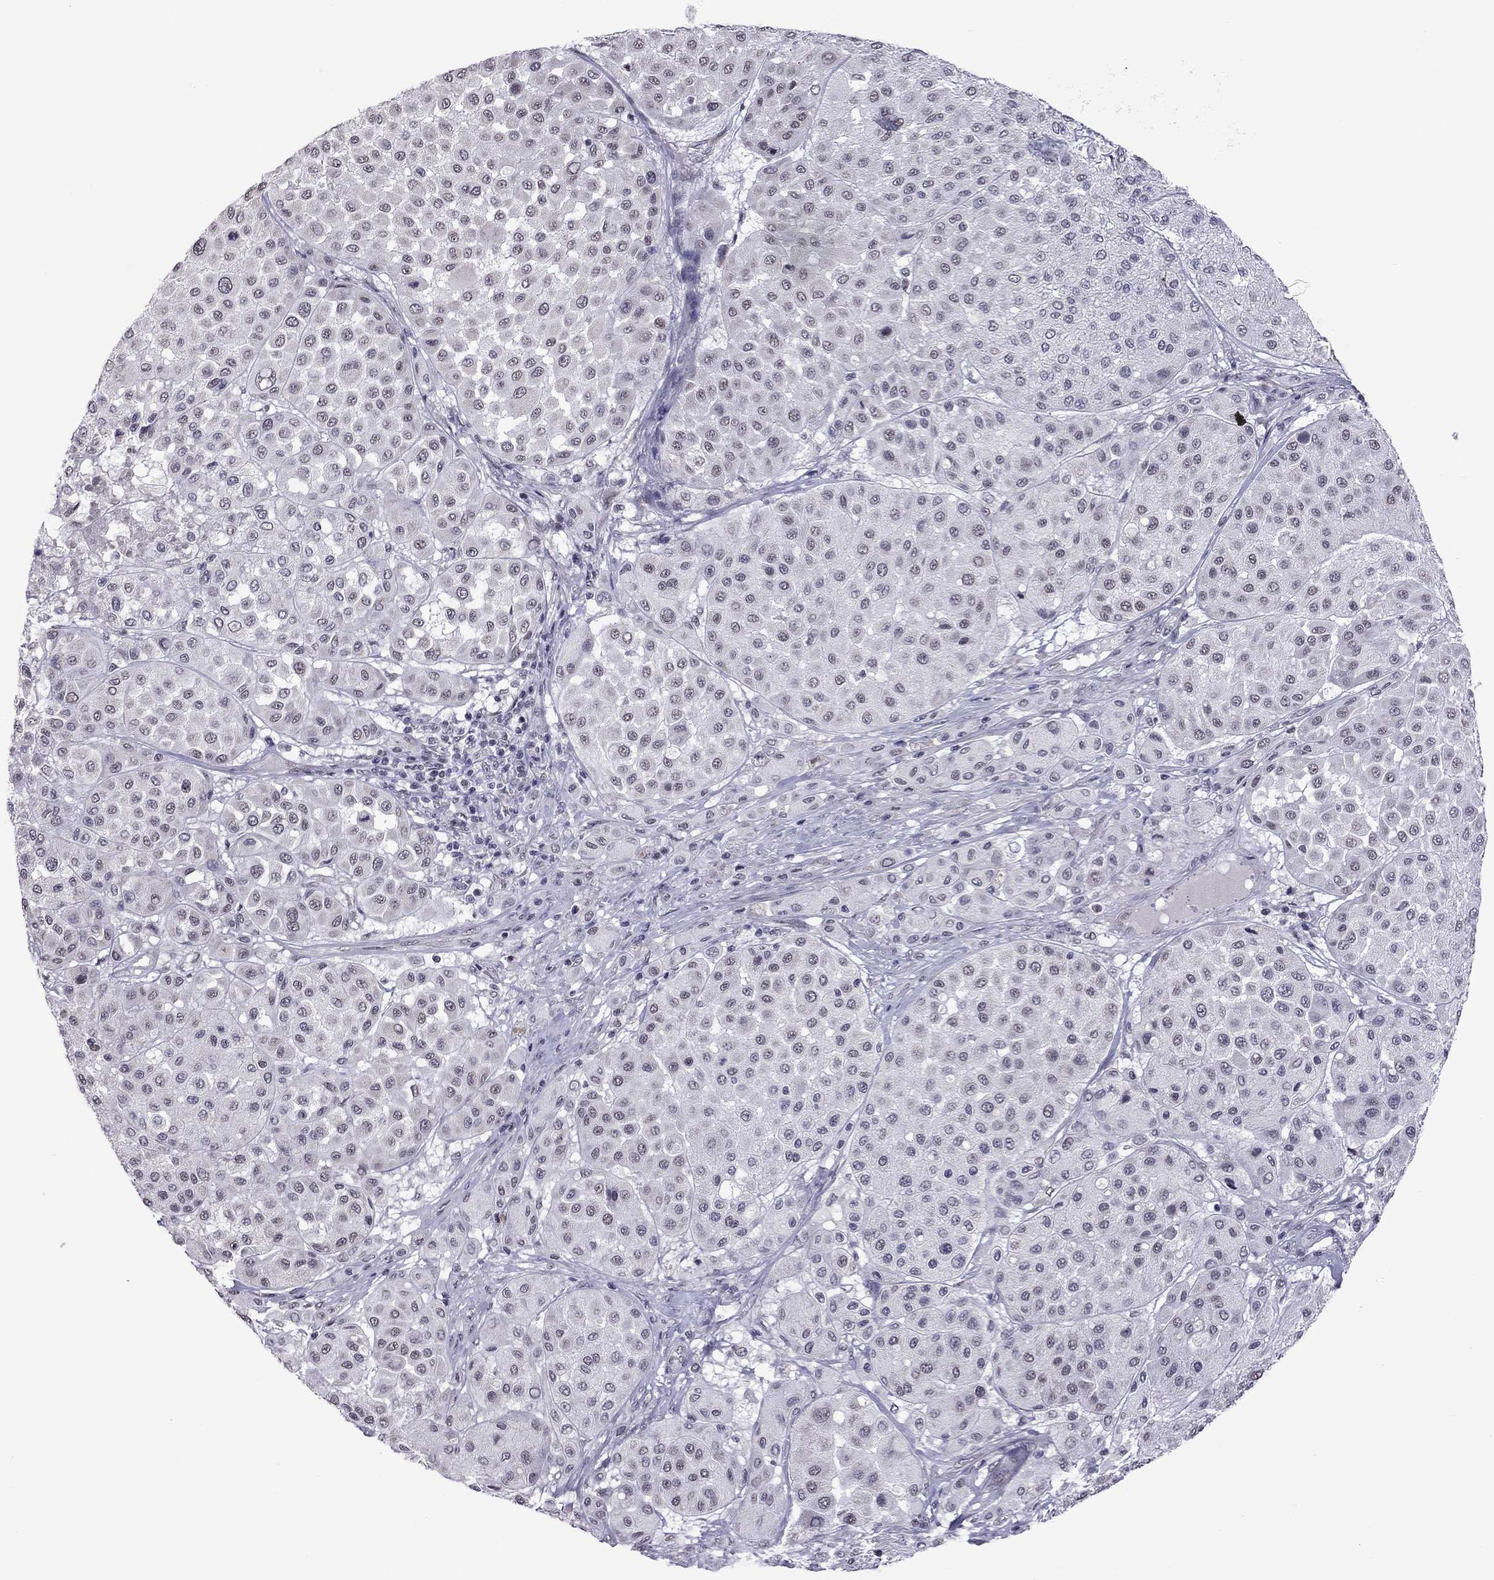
{"staining": {"intensity": "negative", "quantity": "none", "location": "none"}, "tissue": "melanoma", "cell_type": "Tumor cells", "image_type": "cancer", "snomed": [{"axis": "morphology", "description": "Malignant melanoma, Metastatic site"}, {"axis": "topography", "description": "Smooth muscle"}], "caption": "The immunohistochemistry (IHC) image has no significant expression in tumor cells of melanoma tissue.", "gene": "PPP1R3A", "patient": {"sex": "male", "age": 41}}